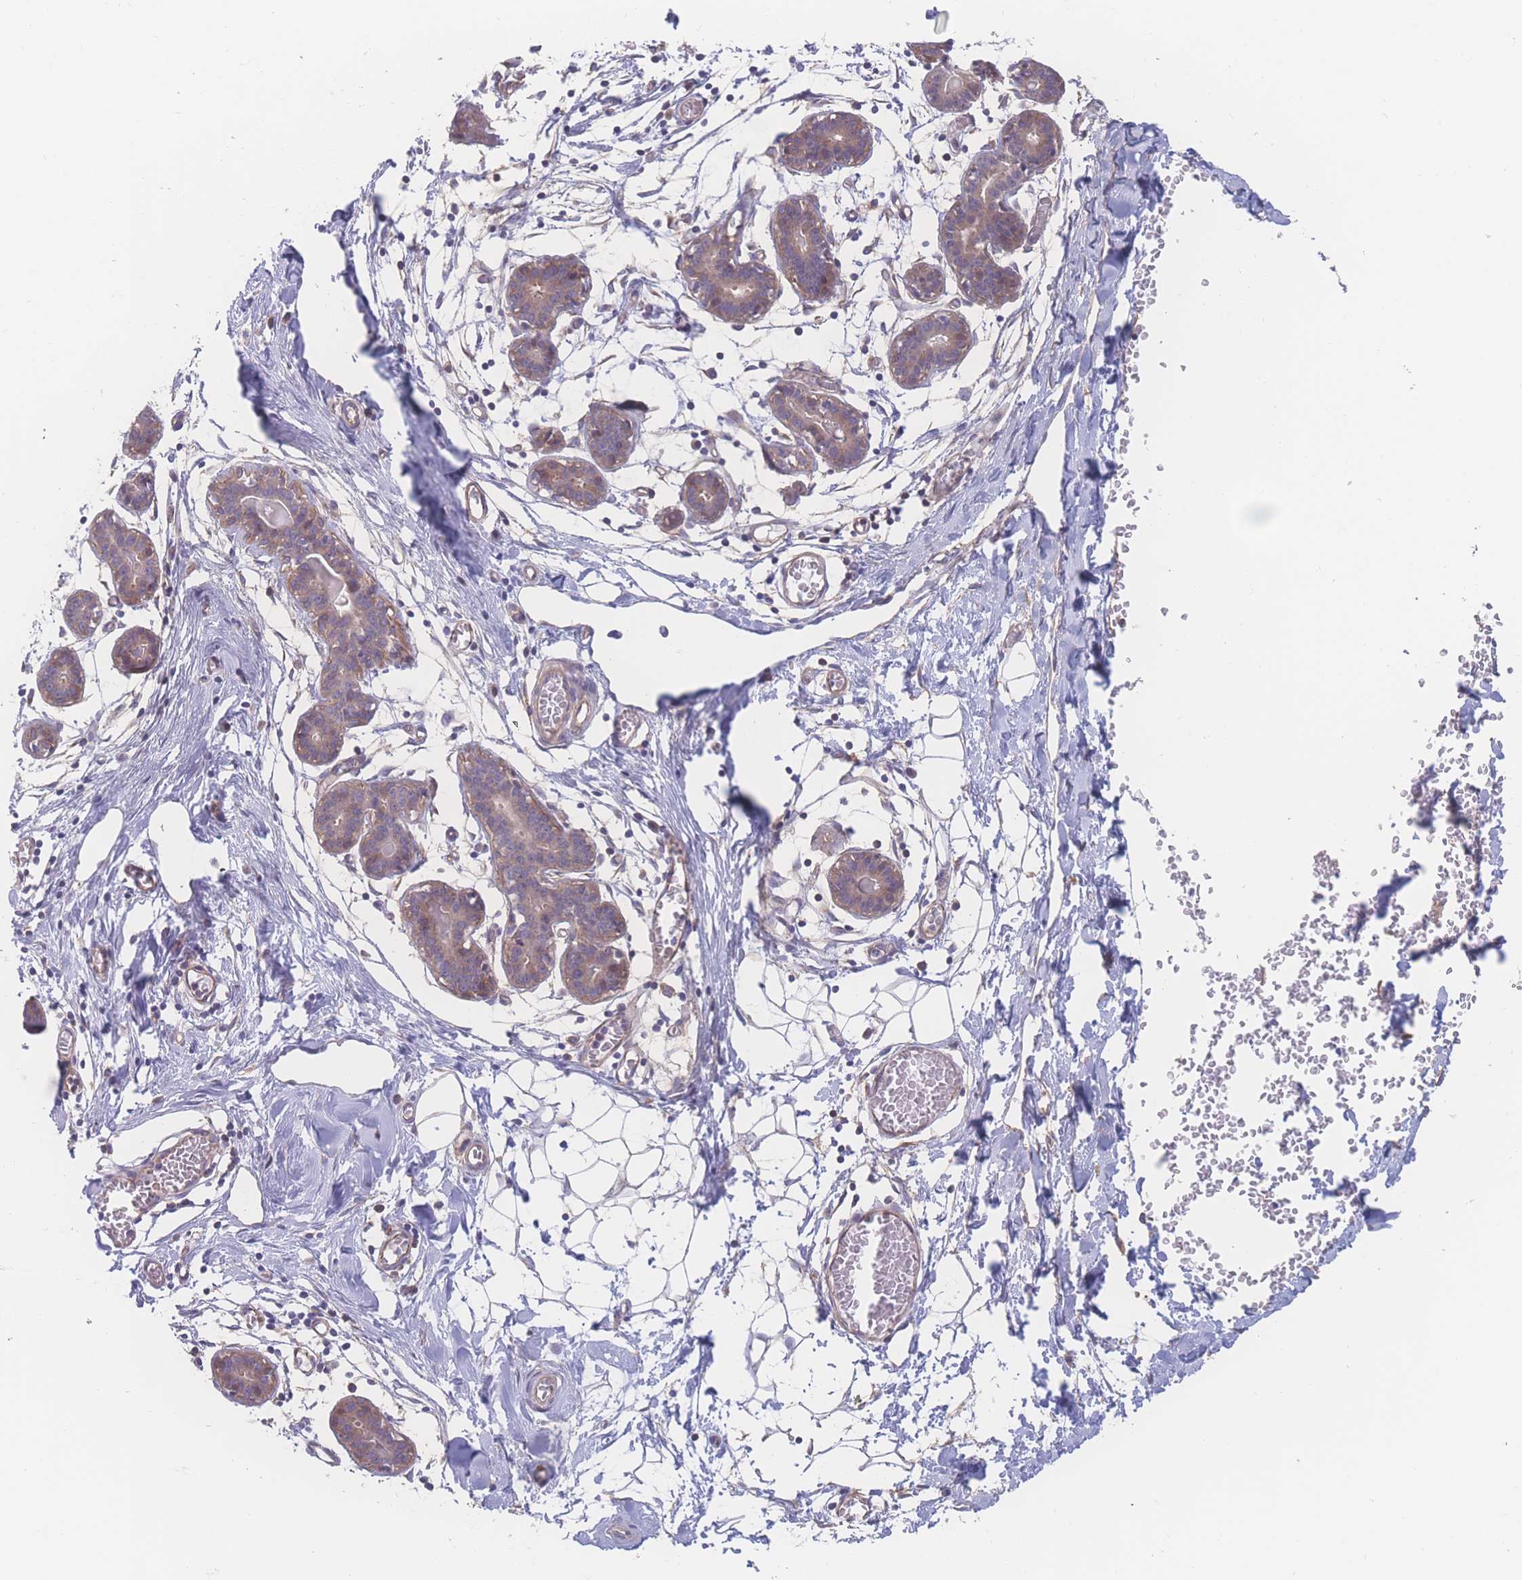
{"staining": {"intensity": "negative", "quantity": "none", "location": "none"}, "tissue": "breast", "cell_type": "Adipocytes", "image_type": "normal", "snomed": [{"axis": "morphology", "description": "Normal tissue, NOS"}, {"axis": "topography", "description": "Breast"}], "caption": "Immunohistochemistry (IHC) photomicrograph of benign breast: breast stained with DAB exhibits no significant protein positivity in adipocytes.", "gene": "CFAP97", "patient": {"sex": "female", "age": 27}}